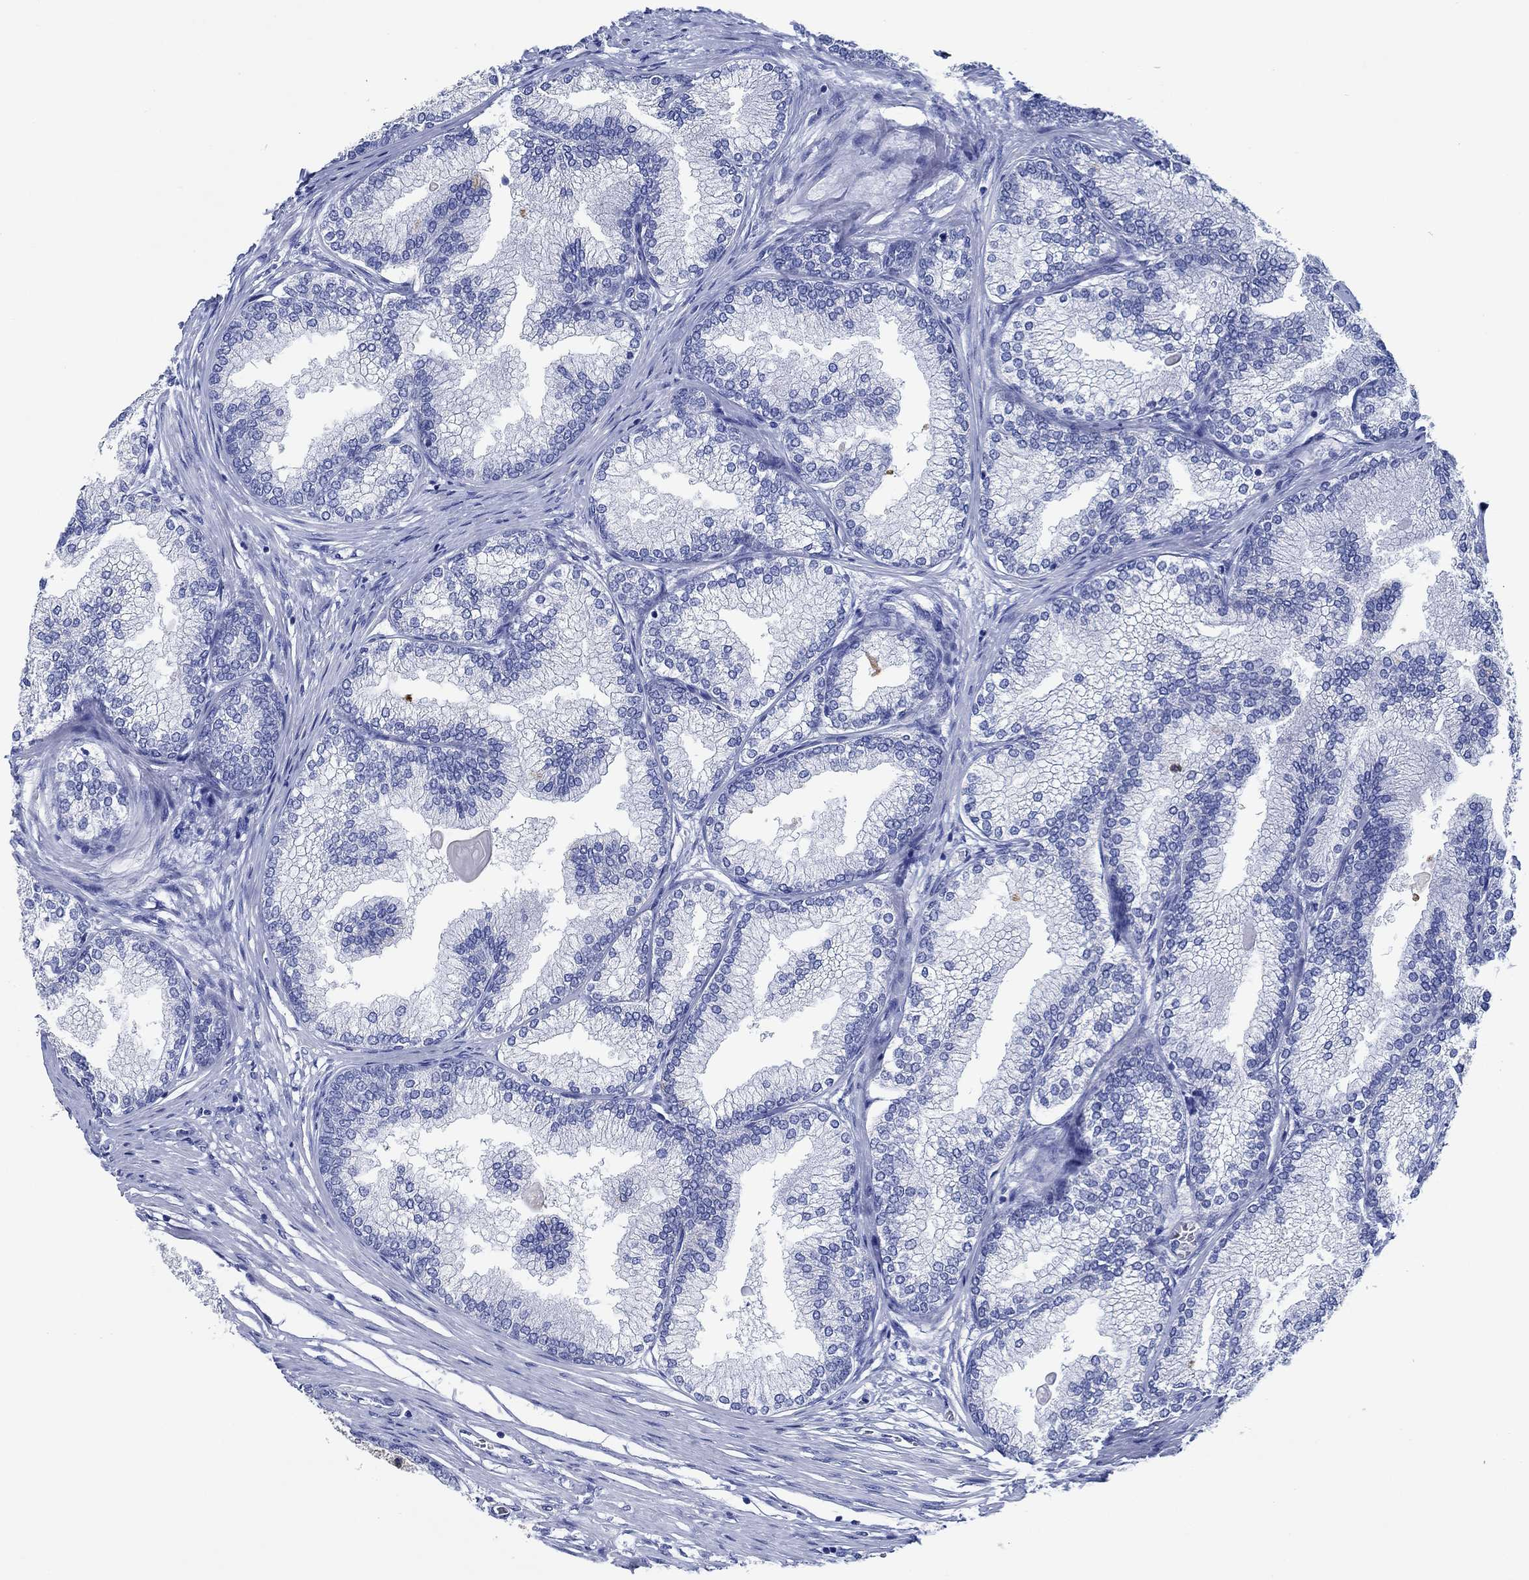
{"staining": {"intensity": "negative", "quantity": "none", "location": "none"}, "tissue": "prostate", "cell_type": "Glandular cells", "image_type": "normal", "snomed": [{"axis": "morphology", "description": "Normal tissue, NOS"}, {"axis": "topography", "description": "Prostate"}], "caption": "Immunohistochemistry photomicrograph of benign prostate: human prostate stained with DAB (3,3'-diaminobenzidine) shows no significant protein staining in glandular cells. The staining is performed using DAB brown chromogen with nuclei counter-stained in using hematoxylin.", "gene": "ZNF671", "patient": {"sex": "male", "age": 72}}